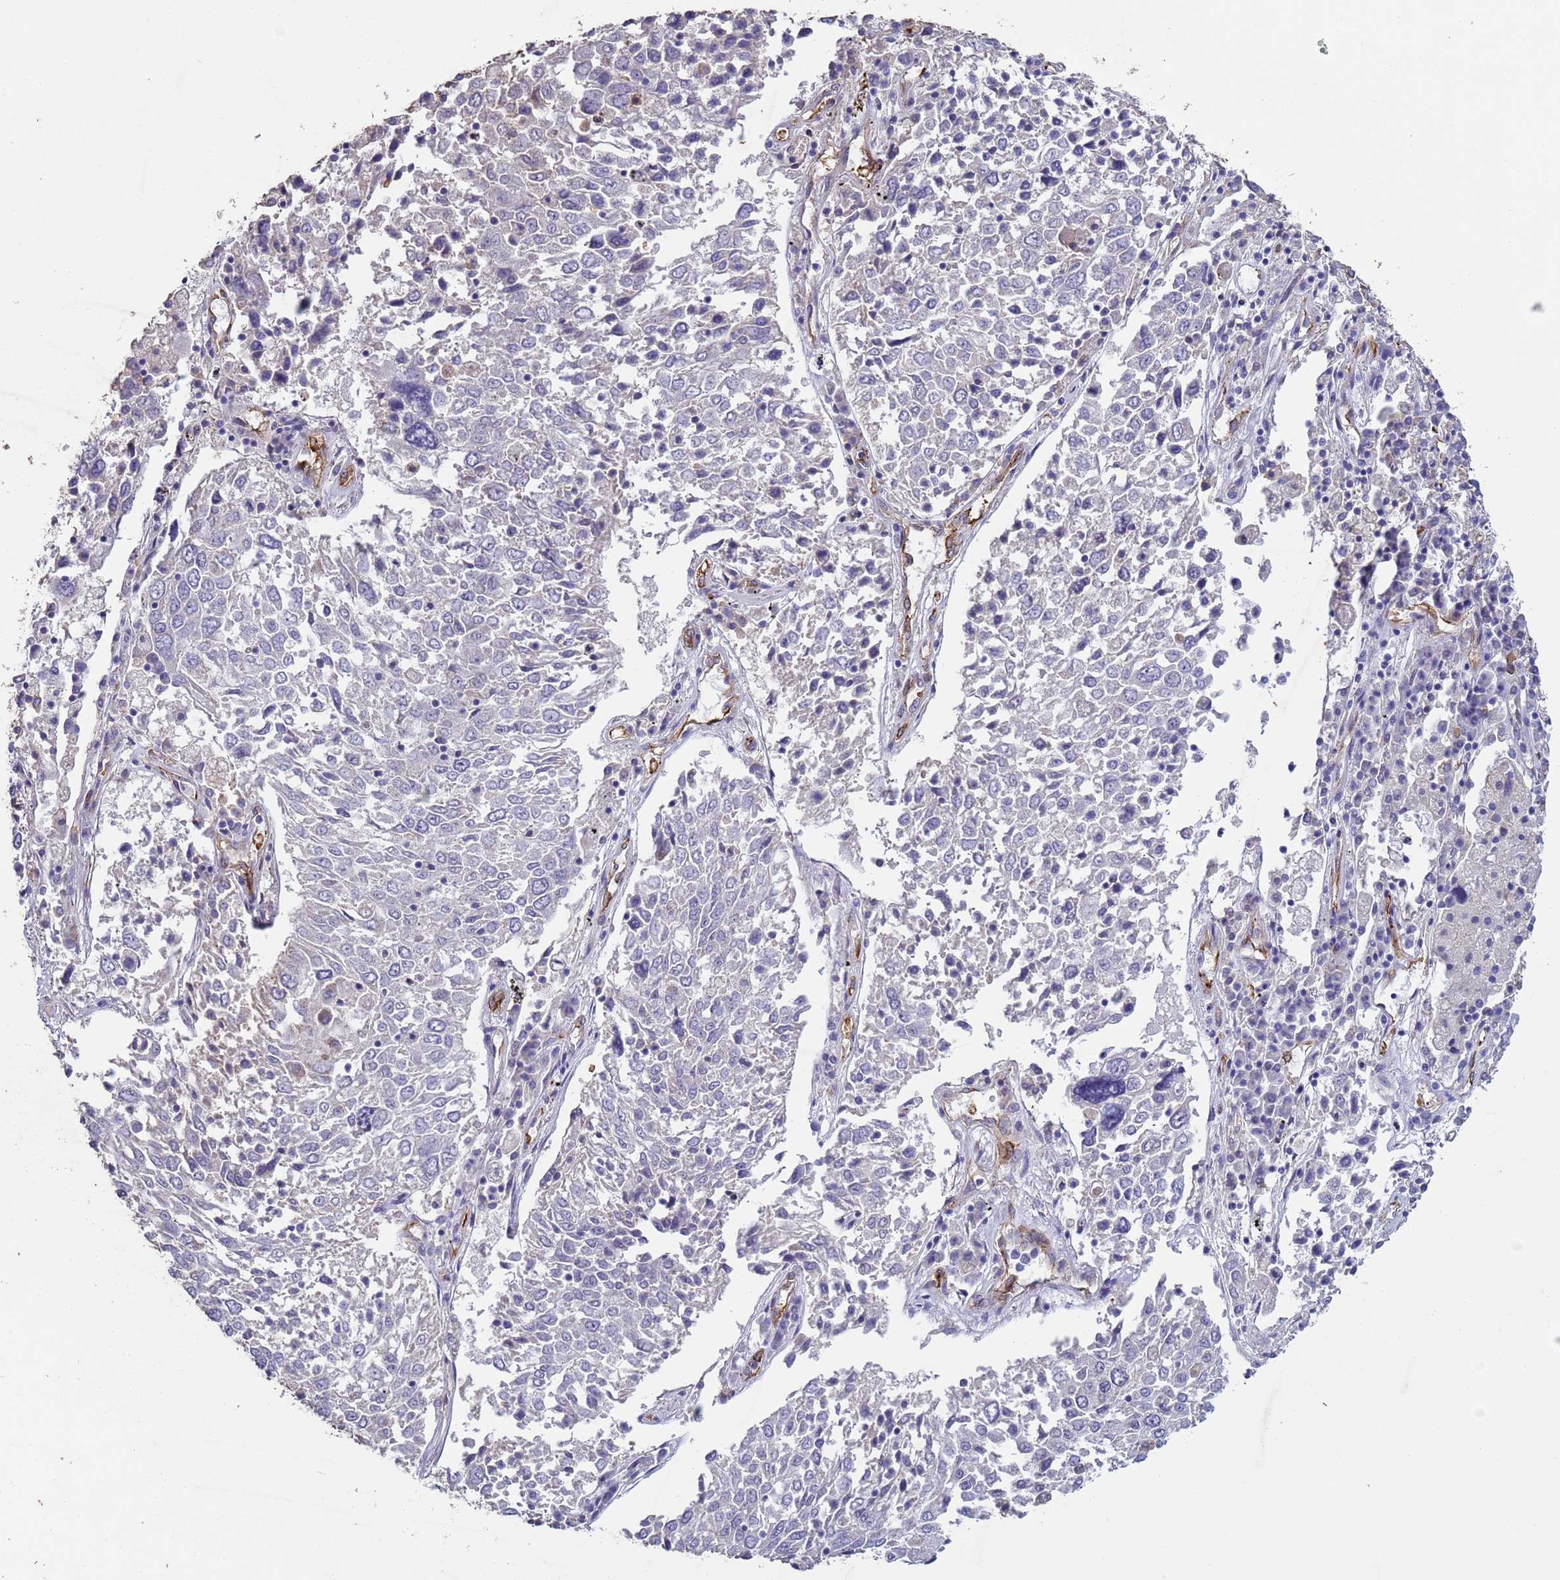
{"staining": {"intensity": "negative", "quantity": "none", "location": "none"}, "tissue": "lung cancer", "cell_type": "Tumor cells", "image_type": "cancer", "snomed": [{"axis": "morphology", "description": "Squamous cell carcinoma, NOS"}, {"axis": "topography", "description": "Lung"}], "caption": "This is an immunohistochemistry (IHC) photomicrograph of squamous cell carcinoma (lung). There is no positivity in tumor cells.", "gene": "GASK1A", "patient": {"sex": "male", "age": 65}}